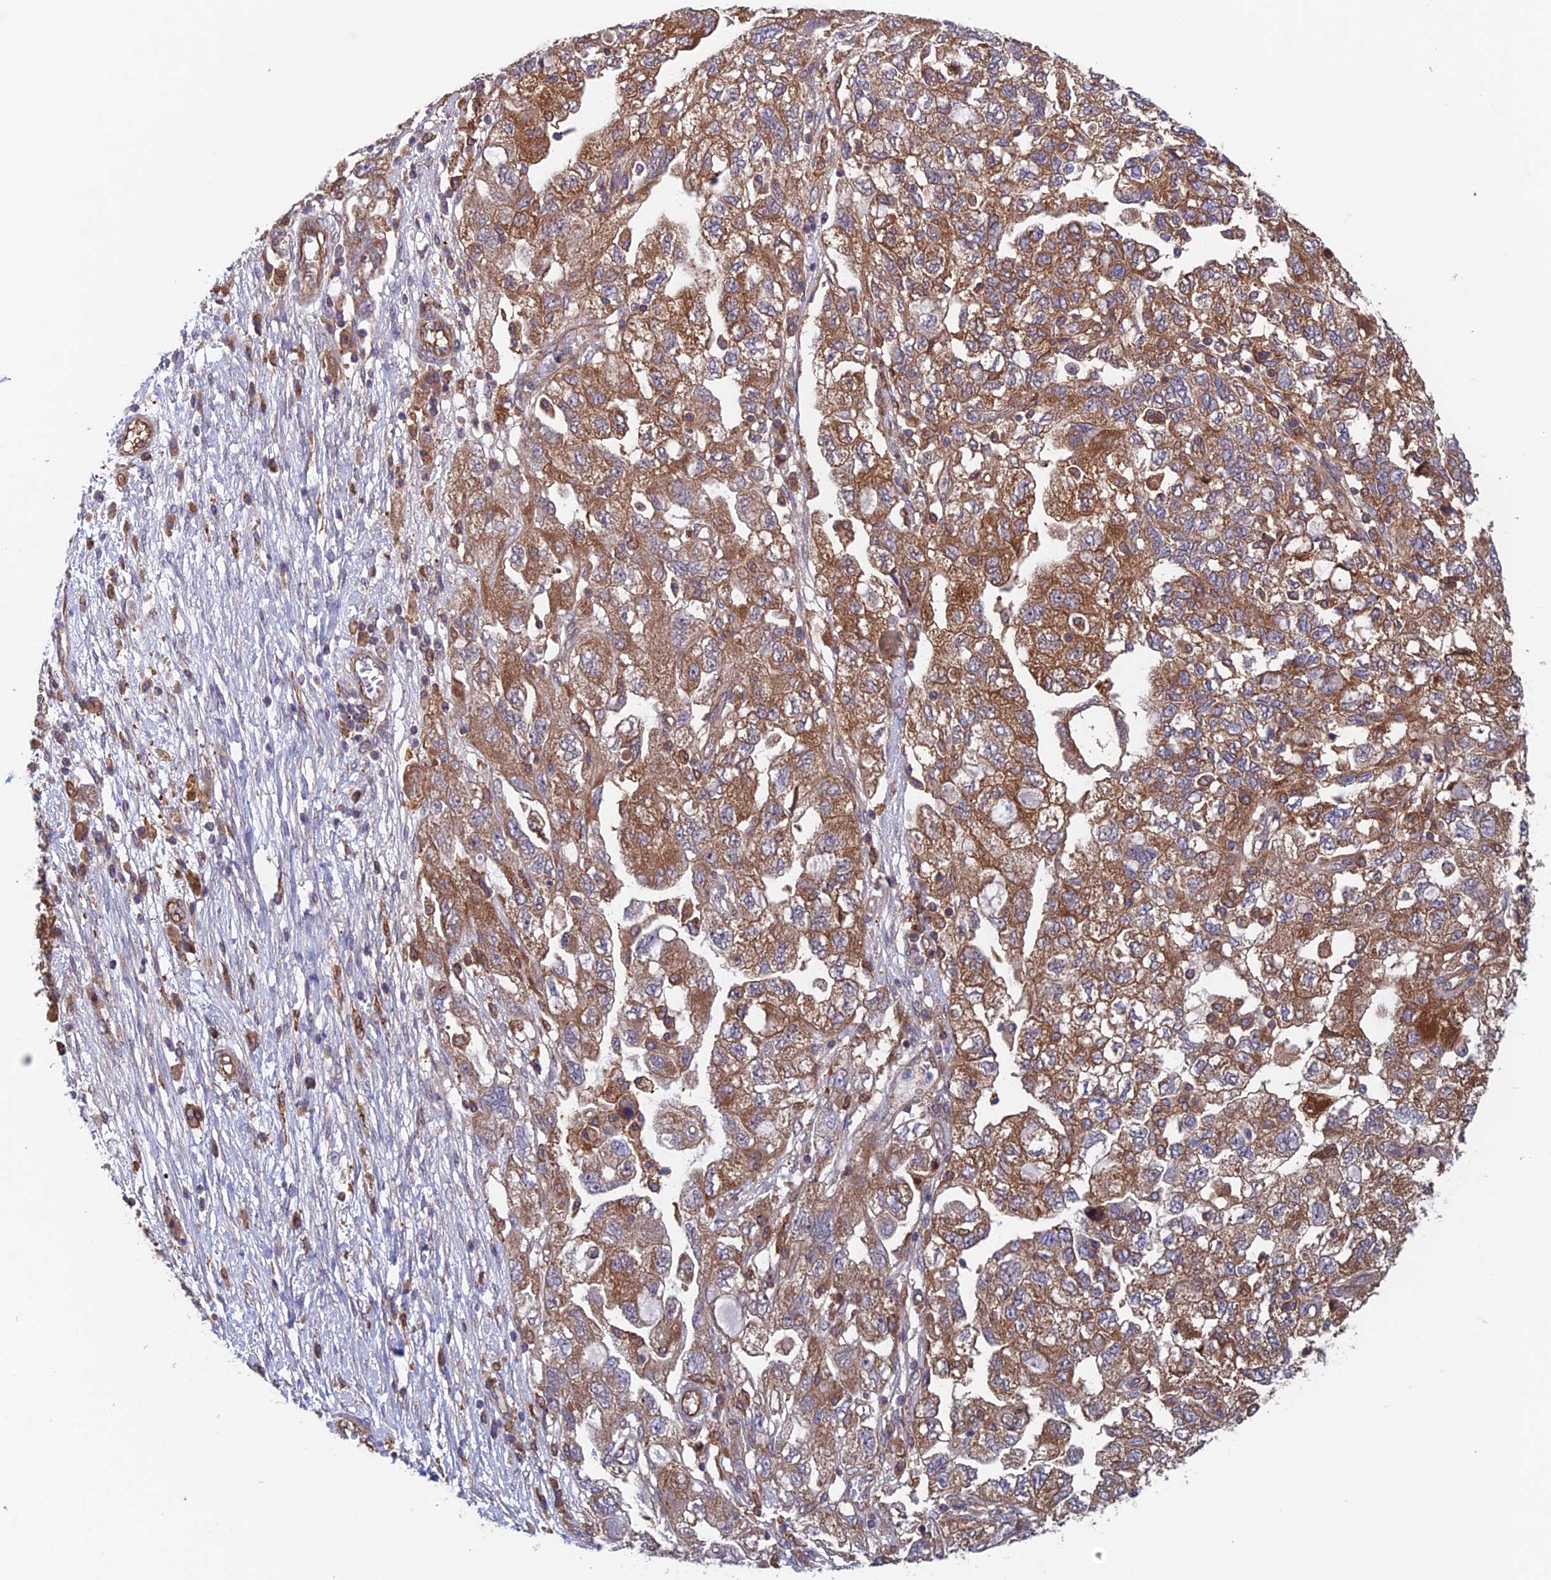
{"staining": {"intensity": "moderate", "quantity": ">75%", "location": "cytoplasmic/membranous"}, "tissue": "ovarian cancer", "cell_type": "Tumor cells", "image_type": "cancer", "snomed": [{"axis": "morphology", "description": "Carcinoma, NOS"}, {"axis": "morphology", "description": "Cystadenocarcinoma, serous, NOS"}, {"axis": "topography", "description": "Ovary"}], "caption": "This histopathology image demonstrates immunohistochemistry (IHC) staining of human ovarian cancer (carcinoma), with medium moderate cytoplasmic/membranous staining in about >75% of tumor cells.", "gene": "NUDT16L1", "patient": {"sex": "female", "age": 69}}